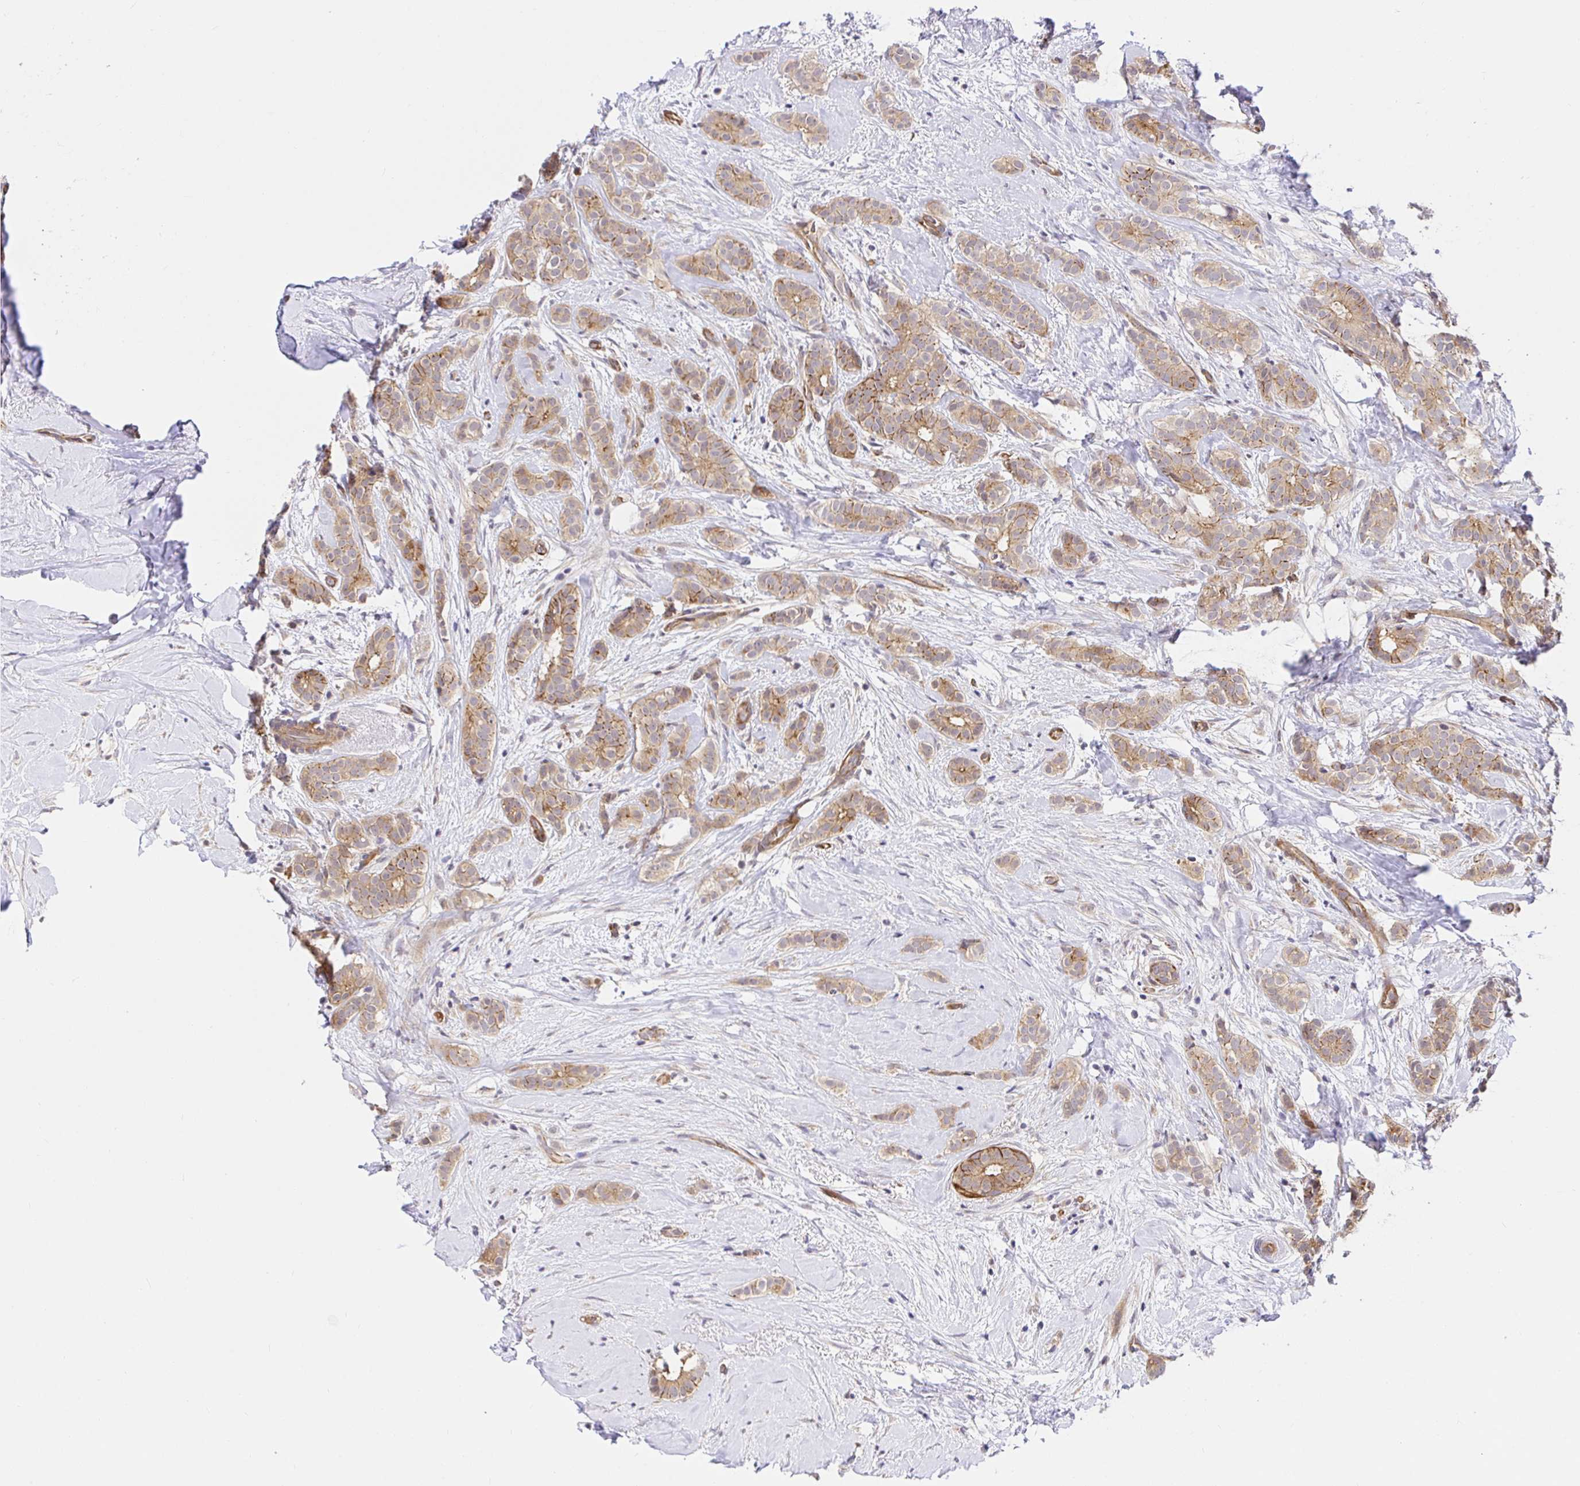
{"staining": {"intensity": "weak", "quantity": ">75%", "location": "cytoplasmic/membranous"}, "tissue": "breast cancer", "cell_type": "Tumor cells", "image_type": "cancer", "snomed": [{"axis": "morphology", "description": "Duct carcinoma"}, {"axis": "topography", "description": "Breast"}], "caption": "Immunohistochemical staining of breast cancer reveals low levels of weak cytoplasmic/membranous protein staining in about >75% of tumor cells.", "gene": "TRIM55", "patient": {"sex": "female", "age": 65}}